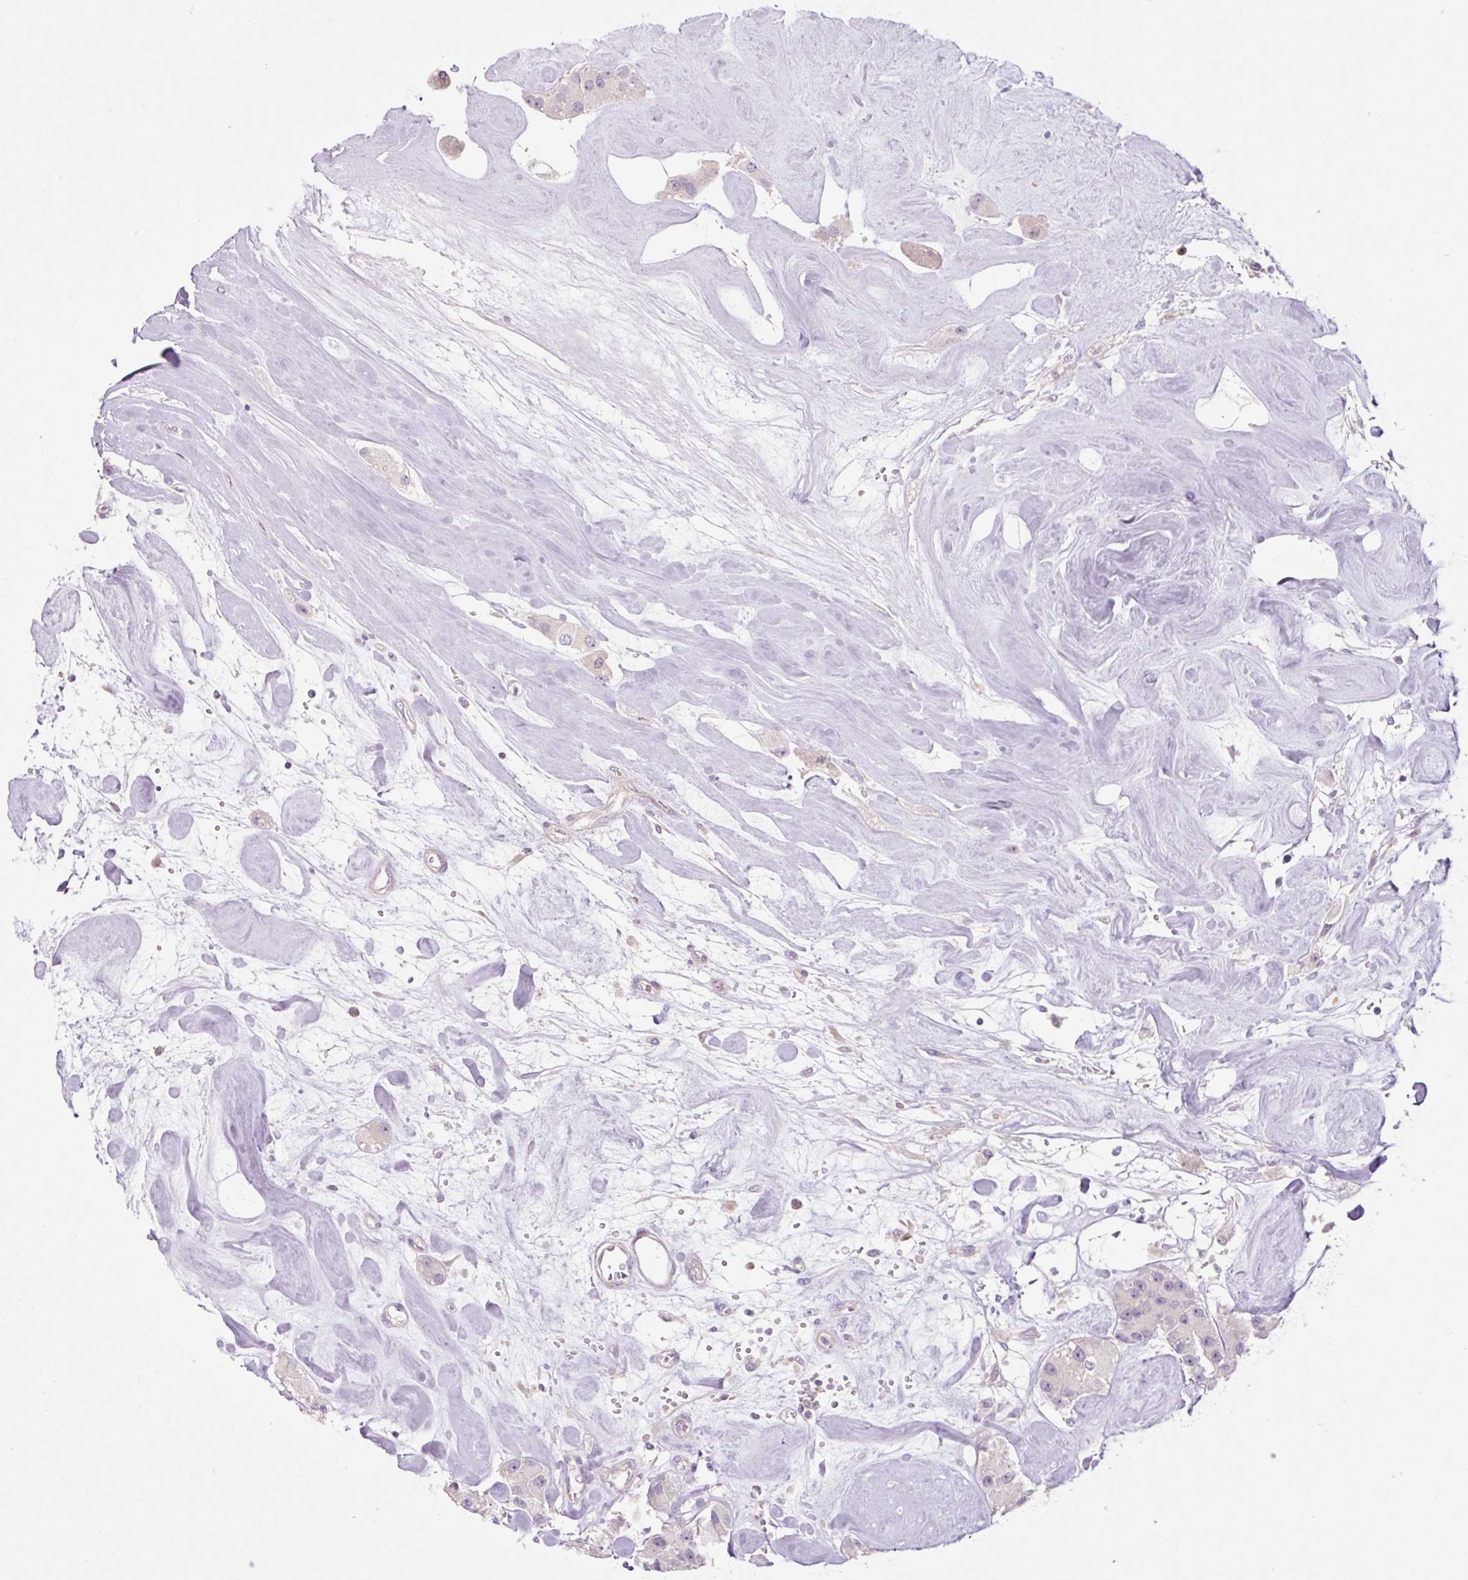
{"staining": {"intensity": "negative", "quantity": "none", "location": "none"}, "tissue": "carcinoid", "cell_type": "Tumor cells", "image_type": "cancer", "snomed": [{"axis": "morphology", "description": "Carcinoid, malignant, NOS"}, {"axis": "topography", "description": "Pancreas"}], "caption": "This is an immunohistochemistry image of human carcinoid. There is no positivity in tumor cells.", "gene": "GRID2", "patient": {"sex": "male", "age": 41}}